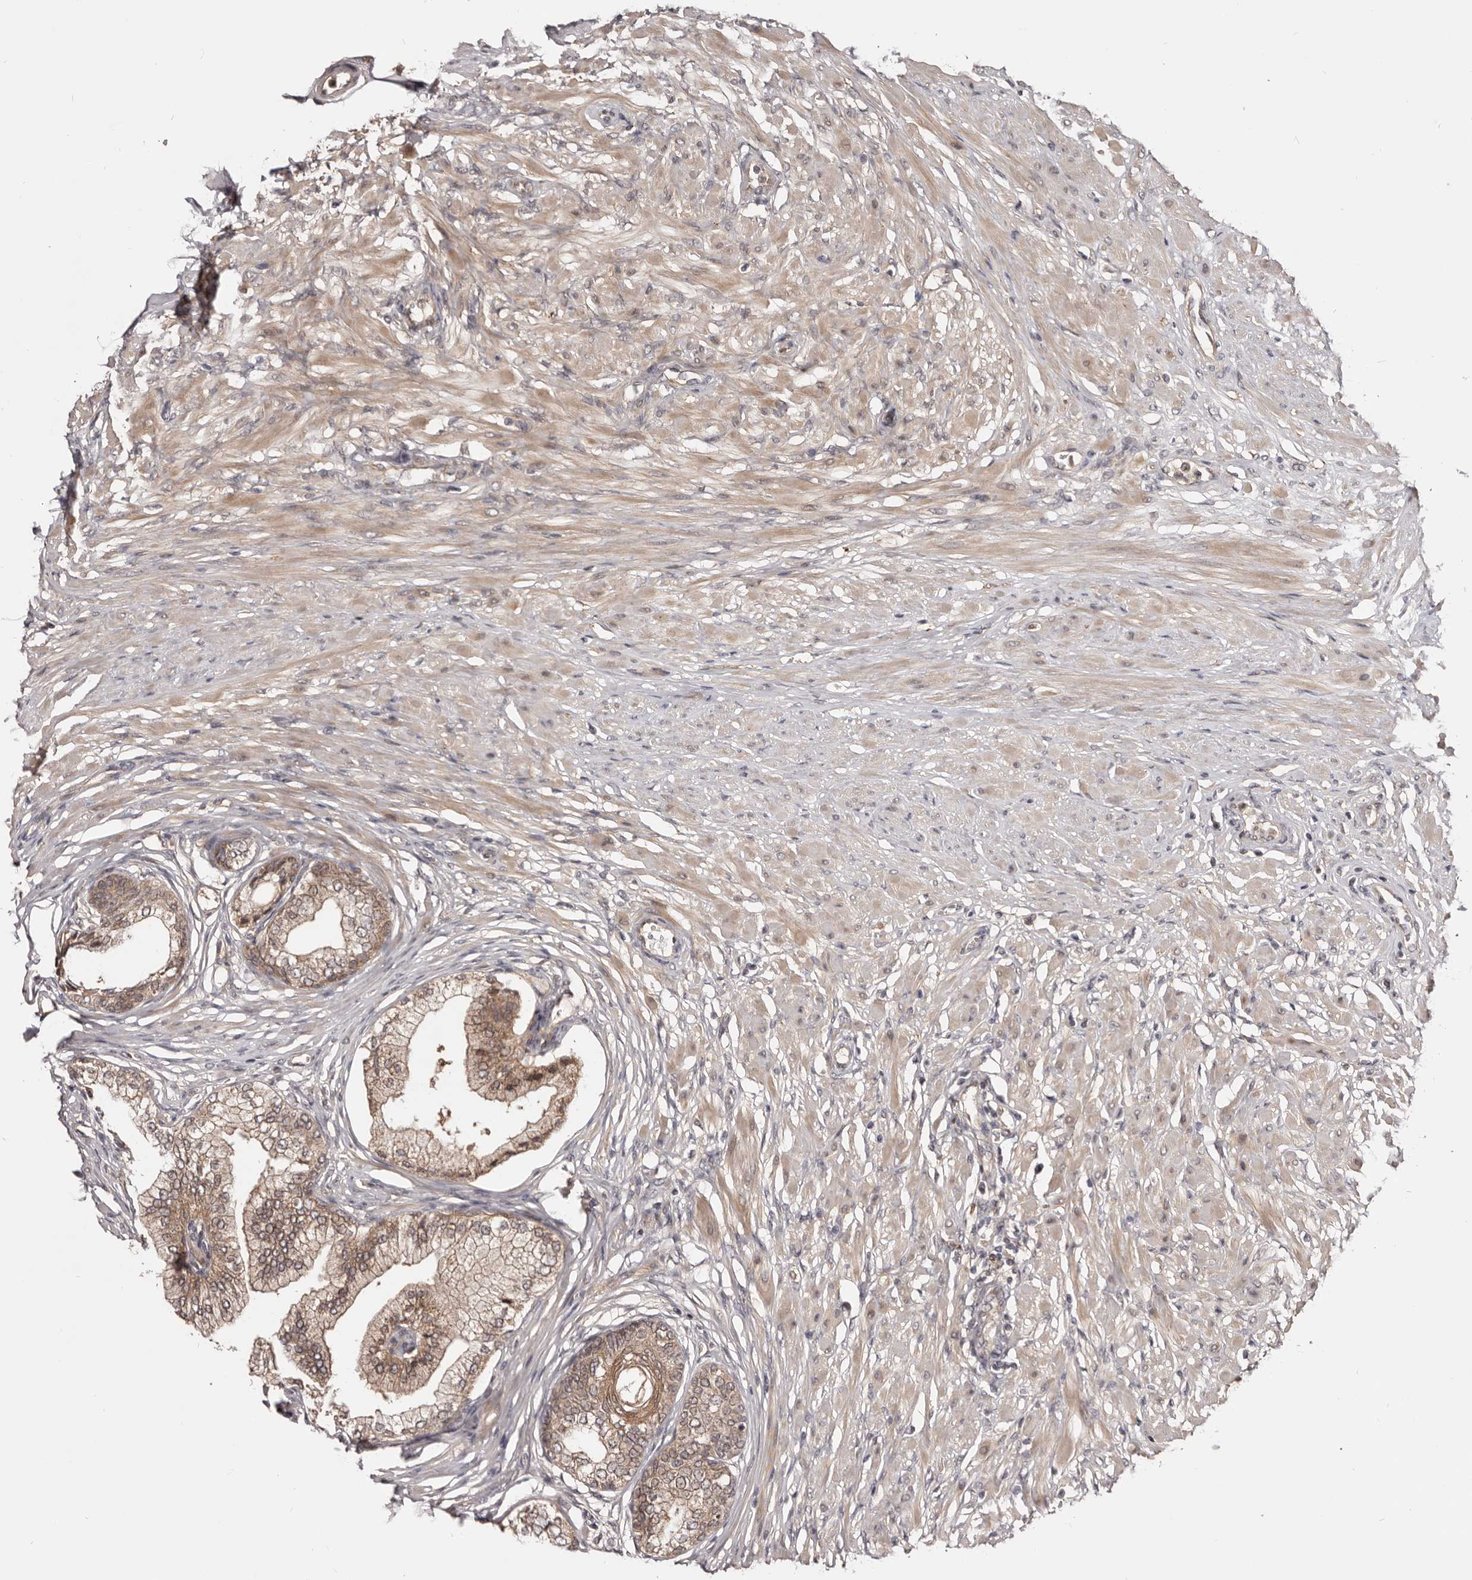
{"staining": {"intensity": "moderate", "quantity": ">75%", "location": "cytoplasmic/membranous"}, "tissue": "prostate", "cell_type": "Glandular cells", "image_type": "normal", "snomed": [{"axis": "morphology", "description": "Normal tissue, NOS"}, {"axis": "morphology", "description": "Urothelial carcinoma, Low grade"}, {"axis": "topography", "description": "Urinary bladder"}, {"axis": "topography", "description": "Prostate"}], "caption": "Immunohistochemical staining of benign human prostate displays medium levels of moderate cytoplasmic/membranous expression in approximately >75% of glandular cells.", "gene": "MDP1", "patient": {"sex": "male", "age": 60}}